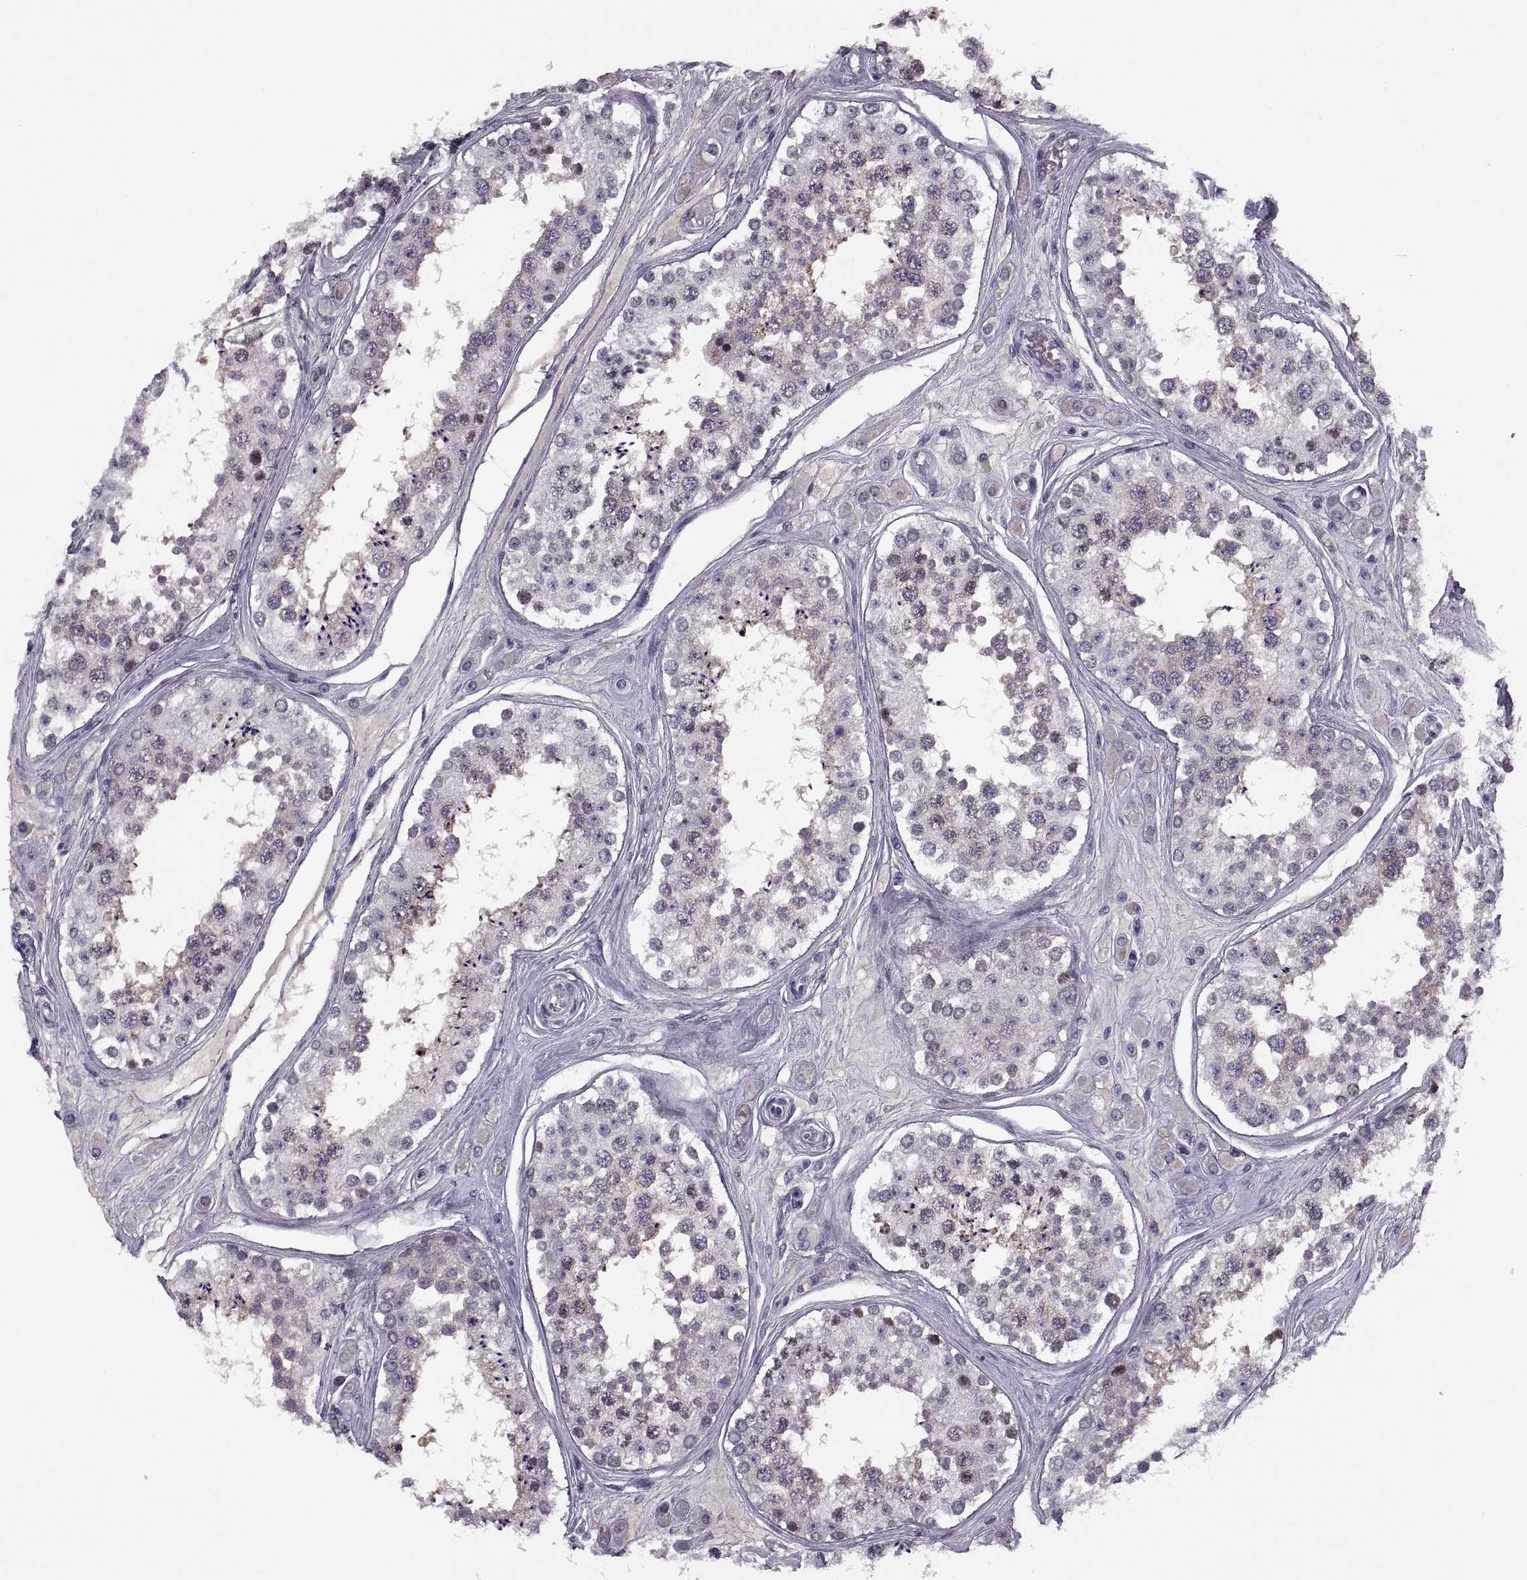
{"staining": {"intensity": "moderate", "quantity": "<25%", "location": "cytoplasmic/membranous,nuclear"}, "tissue": "testis", "cell_type": "Cells in seminiferous ducts", "image_type": "normal", "snomed": [{"axis": "morphology", "description": "Normal tissue, NOS"}, {"axis": "topography", "description": "Testis"}], "caption": "A brown stain highlights moderate cytoplasmic/membranous,nuclear positivity of a protein in cells in seminiferous ducts of unremarkable testis. The protein is stained brown, and the nuclei are stained in blue (DAB IHC with brightfield microscopy, high magnification).", "gene": "CACNA1F", "patient": {"sex": "male", "age": 25}}